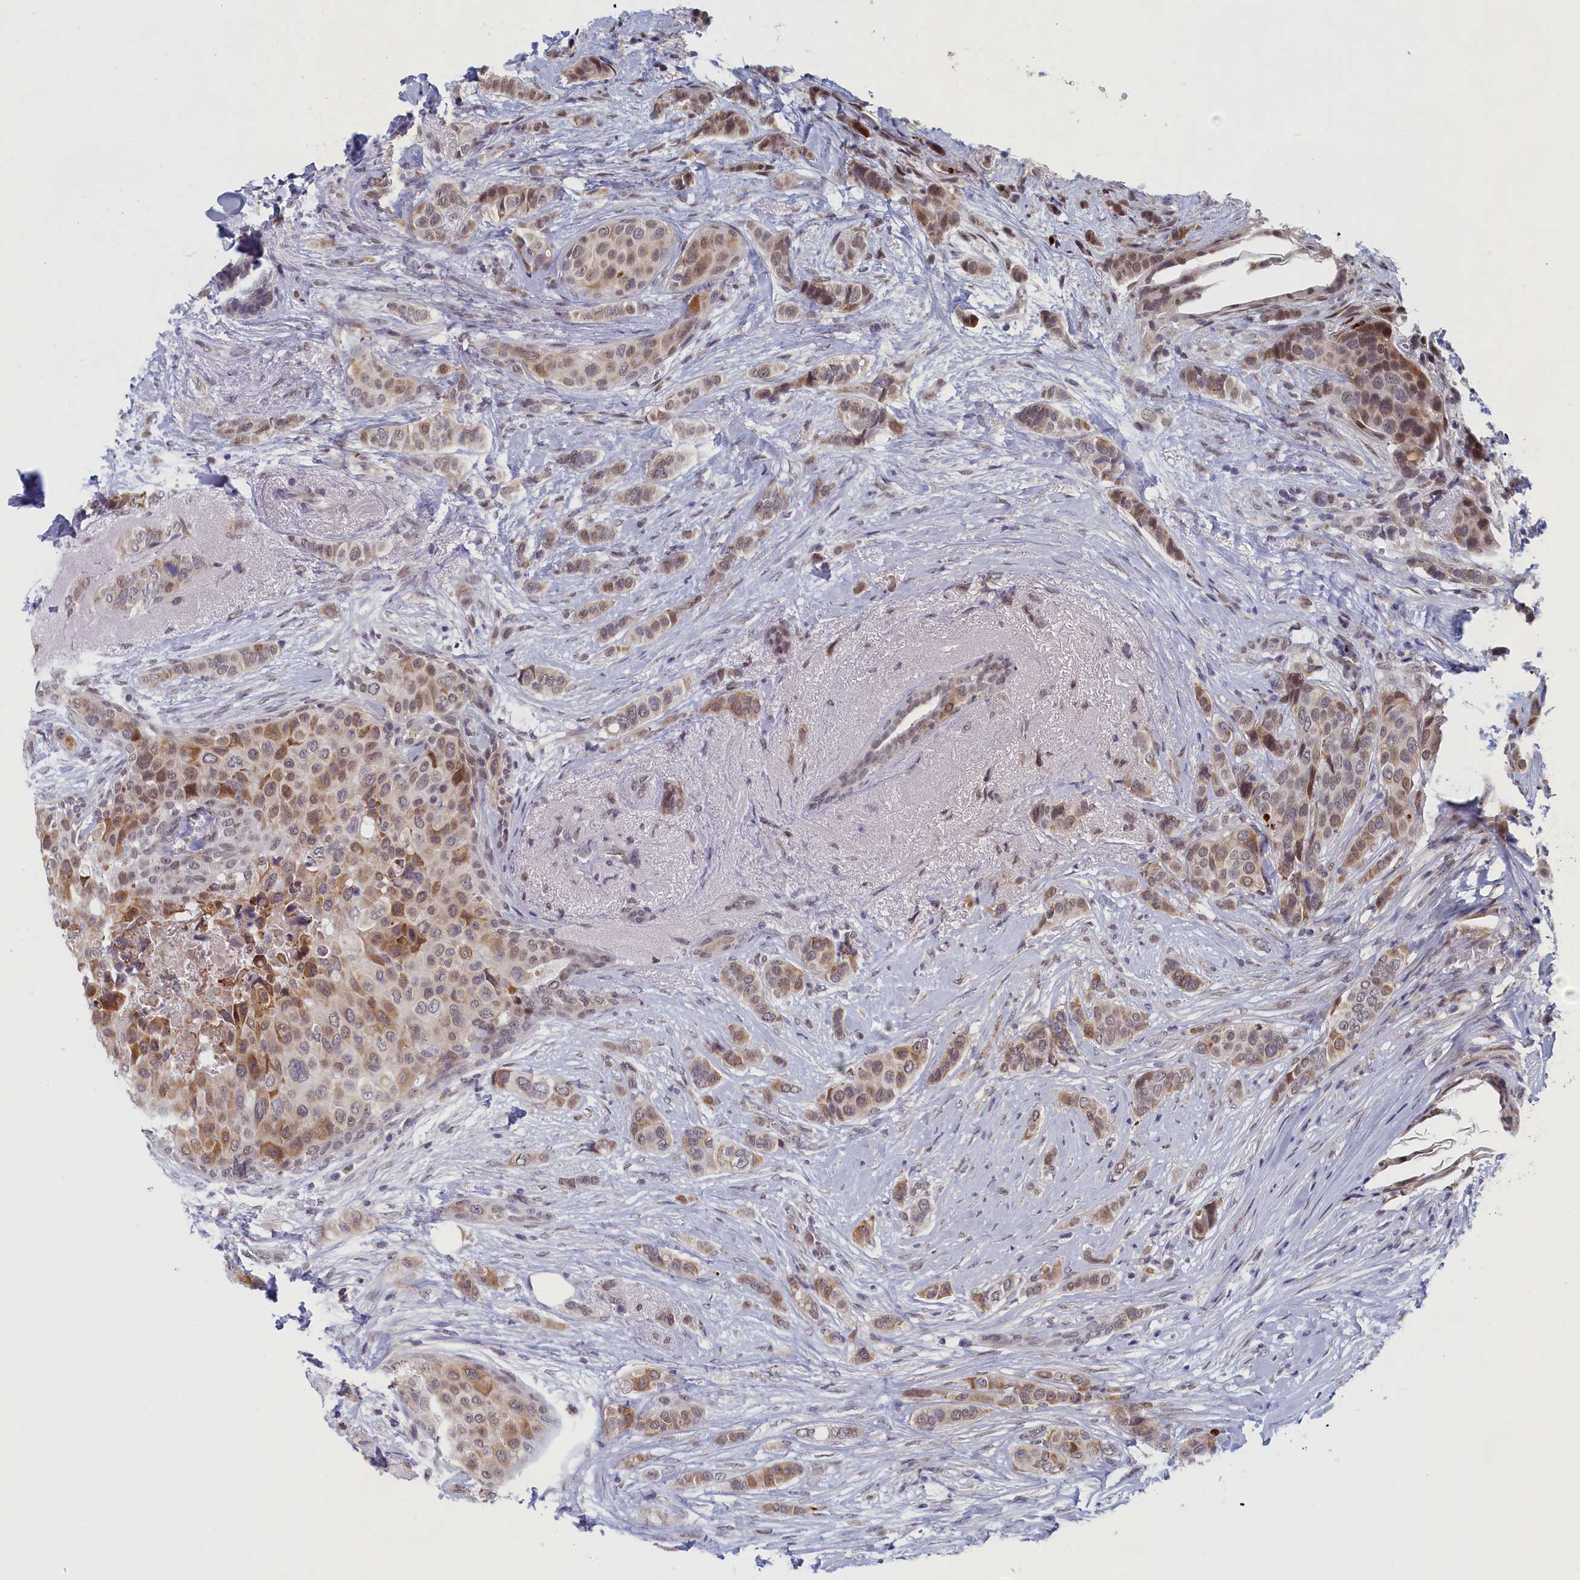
{"staining": {"intensity": "moderate", "quantity": "25%-75%", "location": "cytoplasmic/membranous"}, "tissue": "breast cancer", "cell_type": "Tumor cells", "image_type": "cancer", "snomed": [{"axis": "morphology", "description": "Lobular carcinoma"}, {"axis": "topography", "description": "Breast"}], "caption": "Immunohistochemistry (DAB) staining of human breast cancer (lobular carcinoma) reveals moderate cytoplasmic/membranous protein expression in approximately 25%-75% of tumor cells.", "gene": "DNAJC17", "patient": {"sex": "female", "age": 51}}